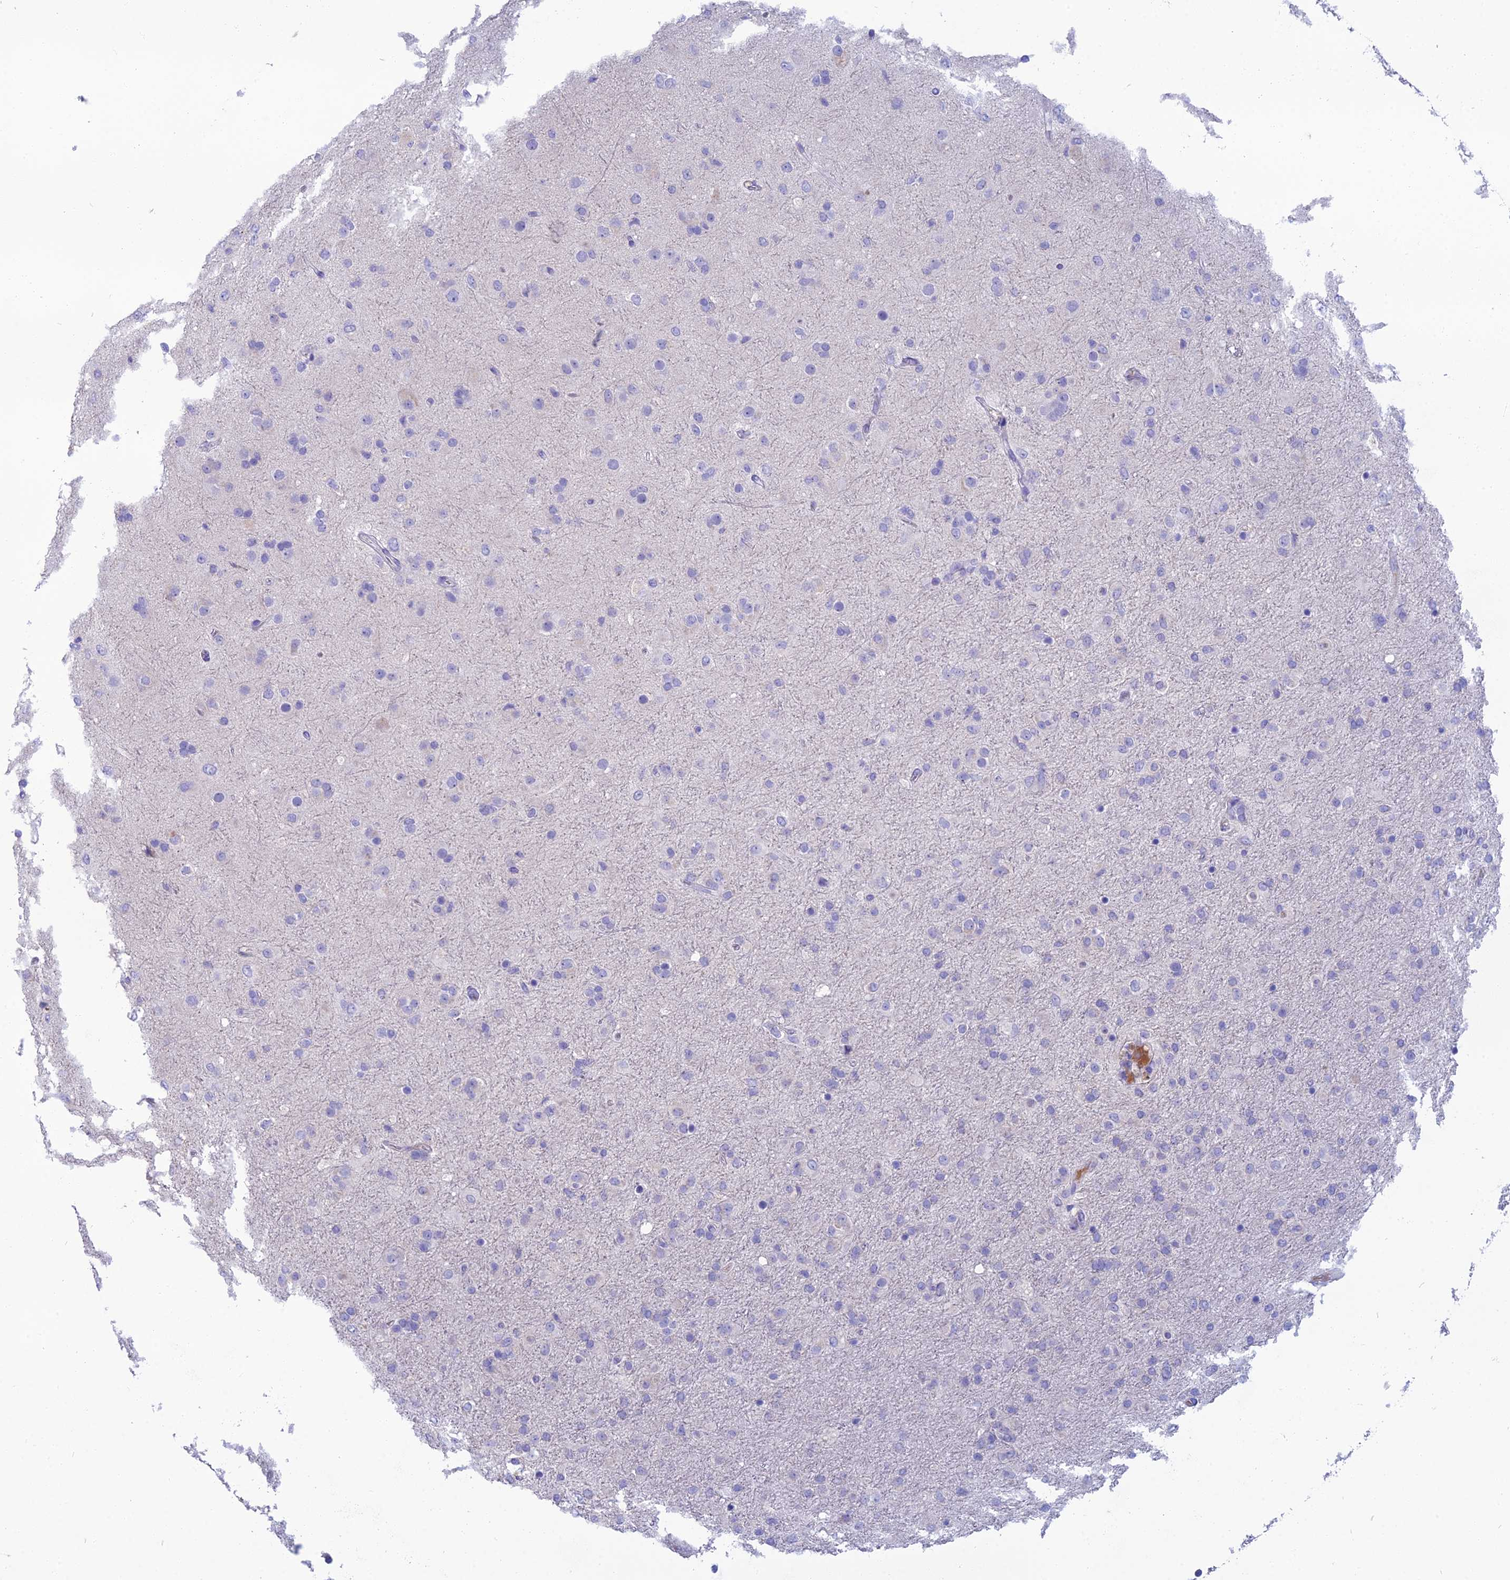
{"staining": {"intensity": "negative", "quantity": "none", "location": "none"}, "tissue": "glioma", "cell_type": "Tumor cells", "image_type": "cancer", "snomed": [{"axis": "morphology", "description": "Glioma, malignant, Low grade"}, {"axis": "topography", "description": "Brain"}], "caption": "High power microscopy photomicrograph of an immunohistochemistry (IHC) micrograph of malignant glioma (low-grade), revealing no significant positivity in tumor cells.", "gene": "SPTLC3", "patient": {"sex": "male", "age": 65}}